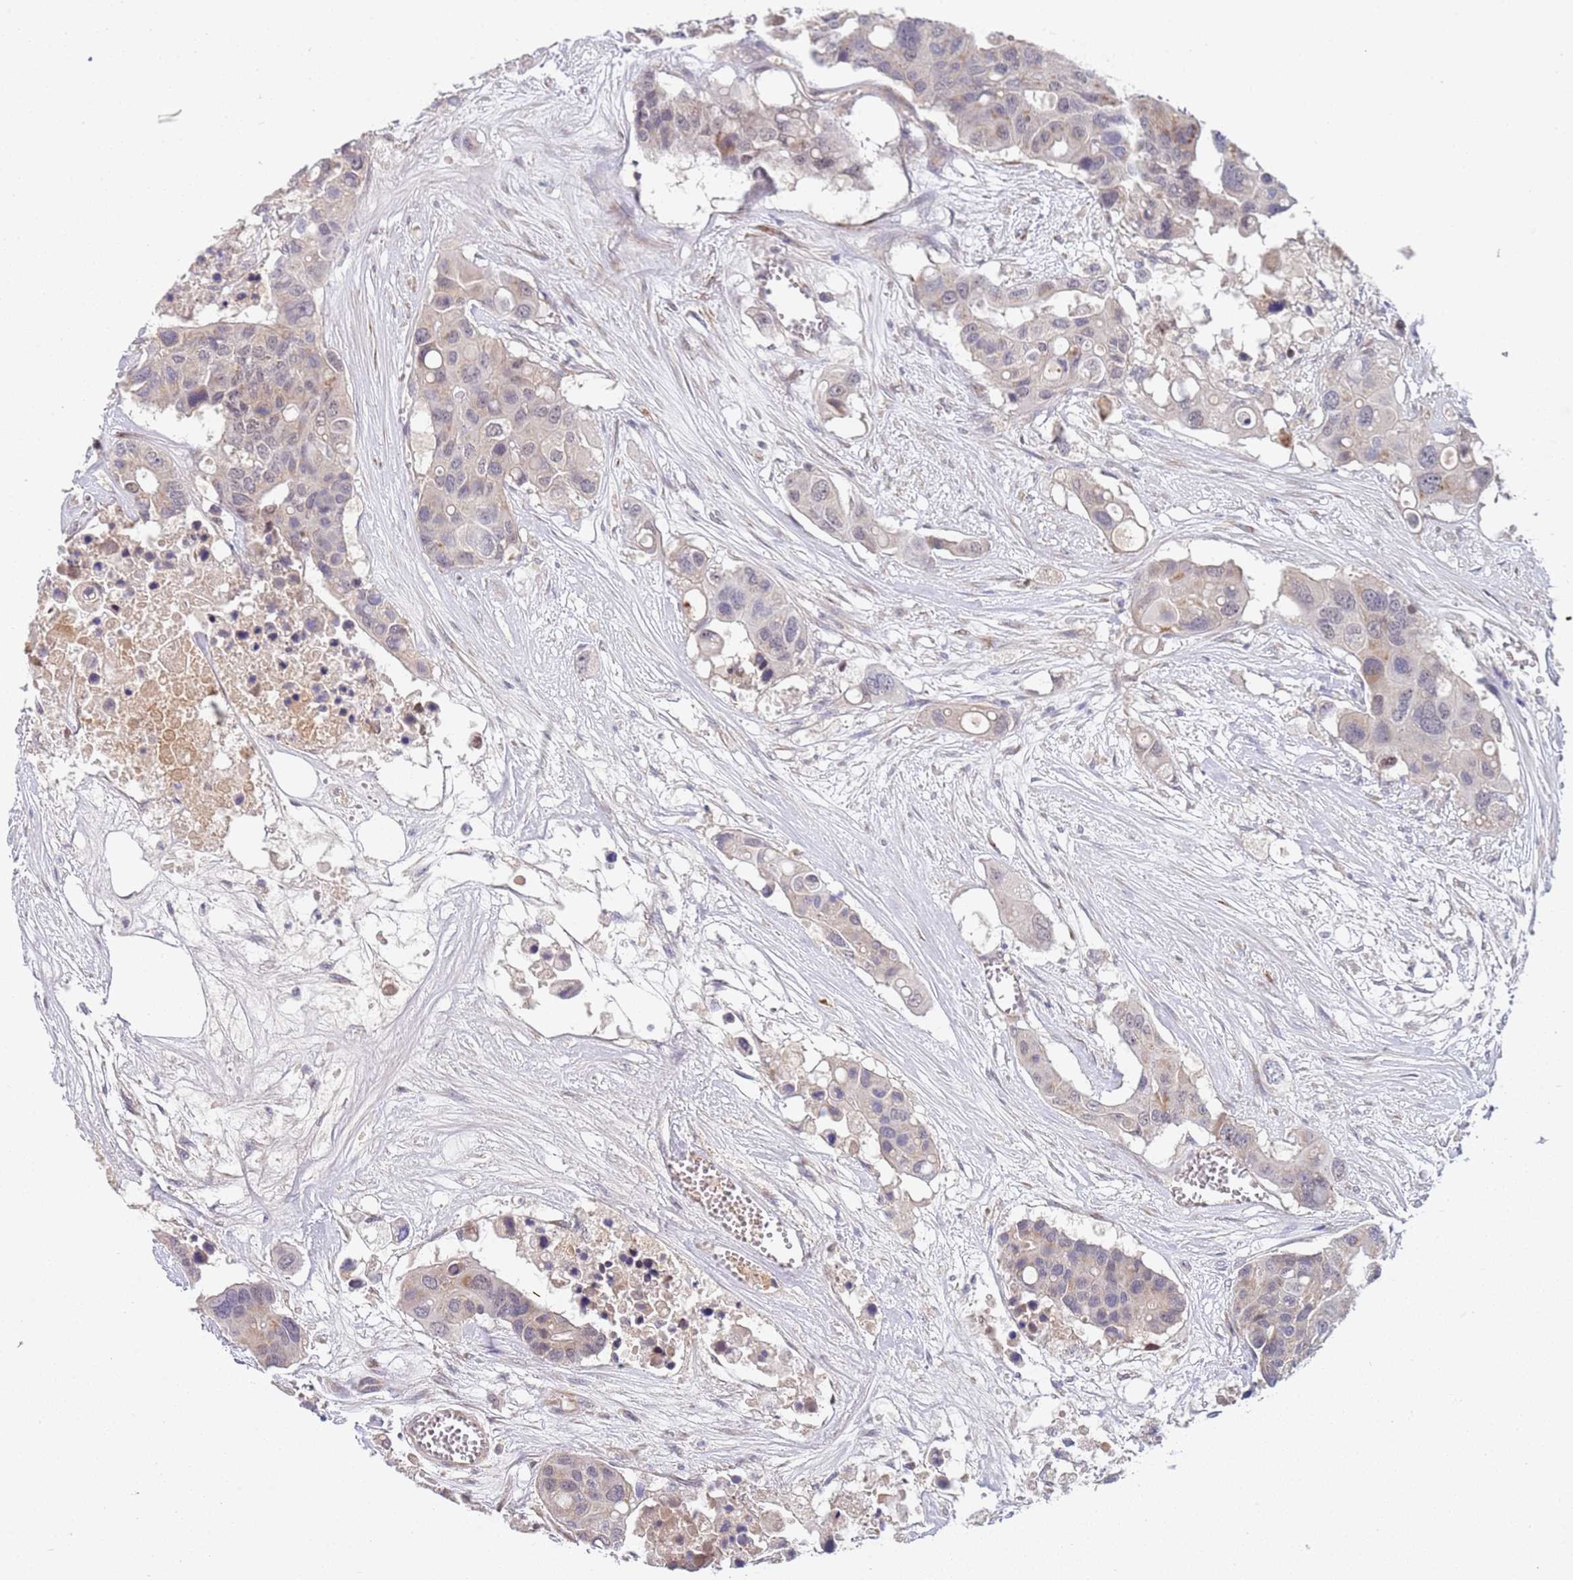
{"staining": {"intensity": "negative", "quantity": "none", "location": "none"}, "tissue": "colorectal cancer", "cell_type": "Tumor cells", "image_type": "cancer", "snomed": [{"axis": "morphology", "description": "Adenocarcinoma, NOS"}, {"axis": "topography", "description": "Colon"}], "caption": "A photomicrograph of human colorectal cancer is negative for staining in tumor cells.", "gene": "B4GALT4", "patient": {"sex": "male", "age": 77}}